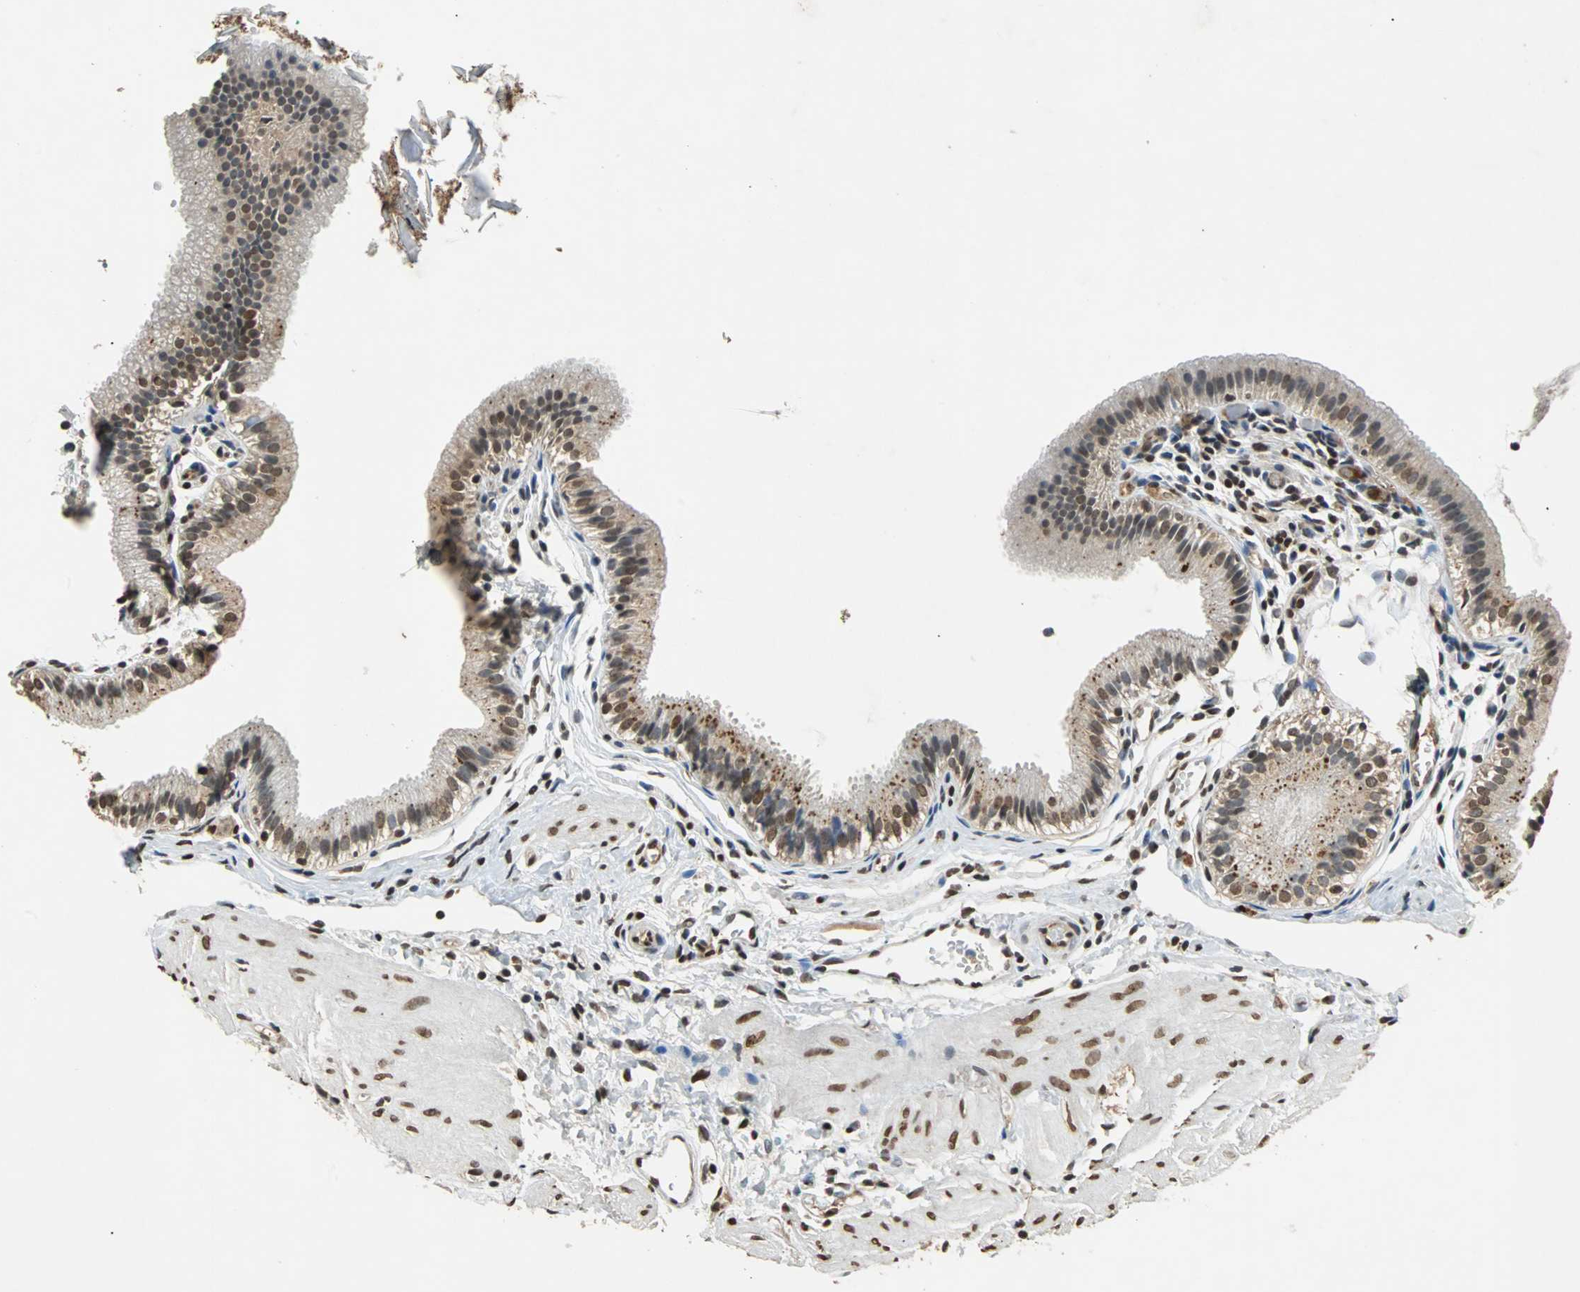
{"staining": {"intensity": "strong", "quantity": ">75%", "location": "cytoplasmic/membranous,nuclear"}, "tissue": "gallbladder", "cell_type": "Glandular cells", "image_type": "normal", "snomed": [{"axis": "morphology", "description": "Normal tissue, NOS"}, {"axis": "topography", "description": "Gallbladder"}], "caption": "Protein expression analysis of benign gallbladder demonstrates strong cytoplasmic/membranous,nuclear staining in approximately >75% of glandular cells. The protein is stained brown, and the nuclei are stained in blue (DAB IHC with brightfield microscopy, high magnification).", "gene": "PHC1", "patient": {"sex": "female", "age": 26}}